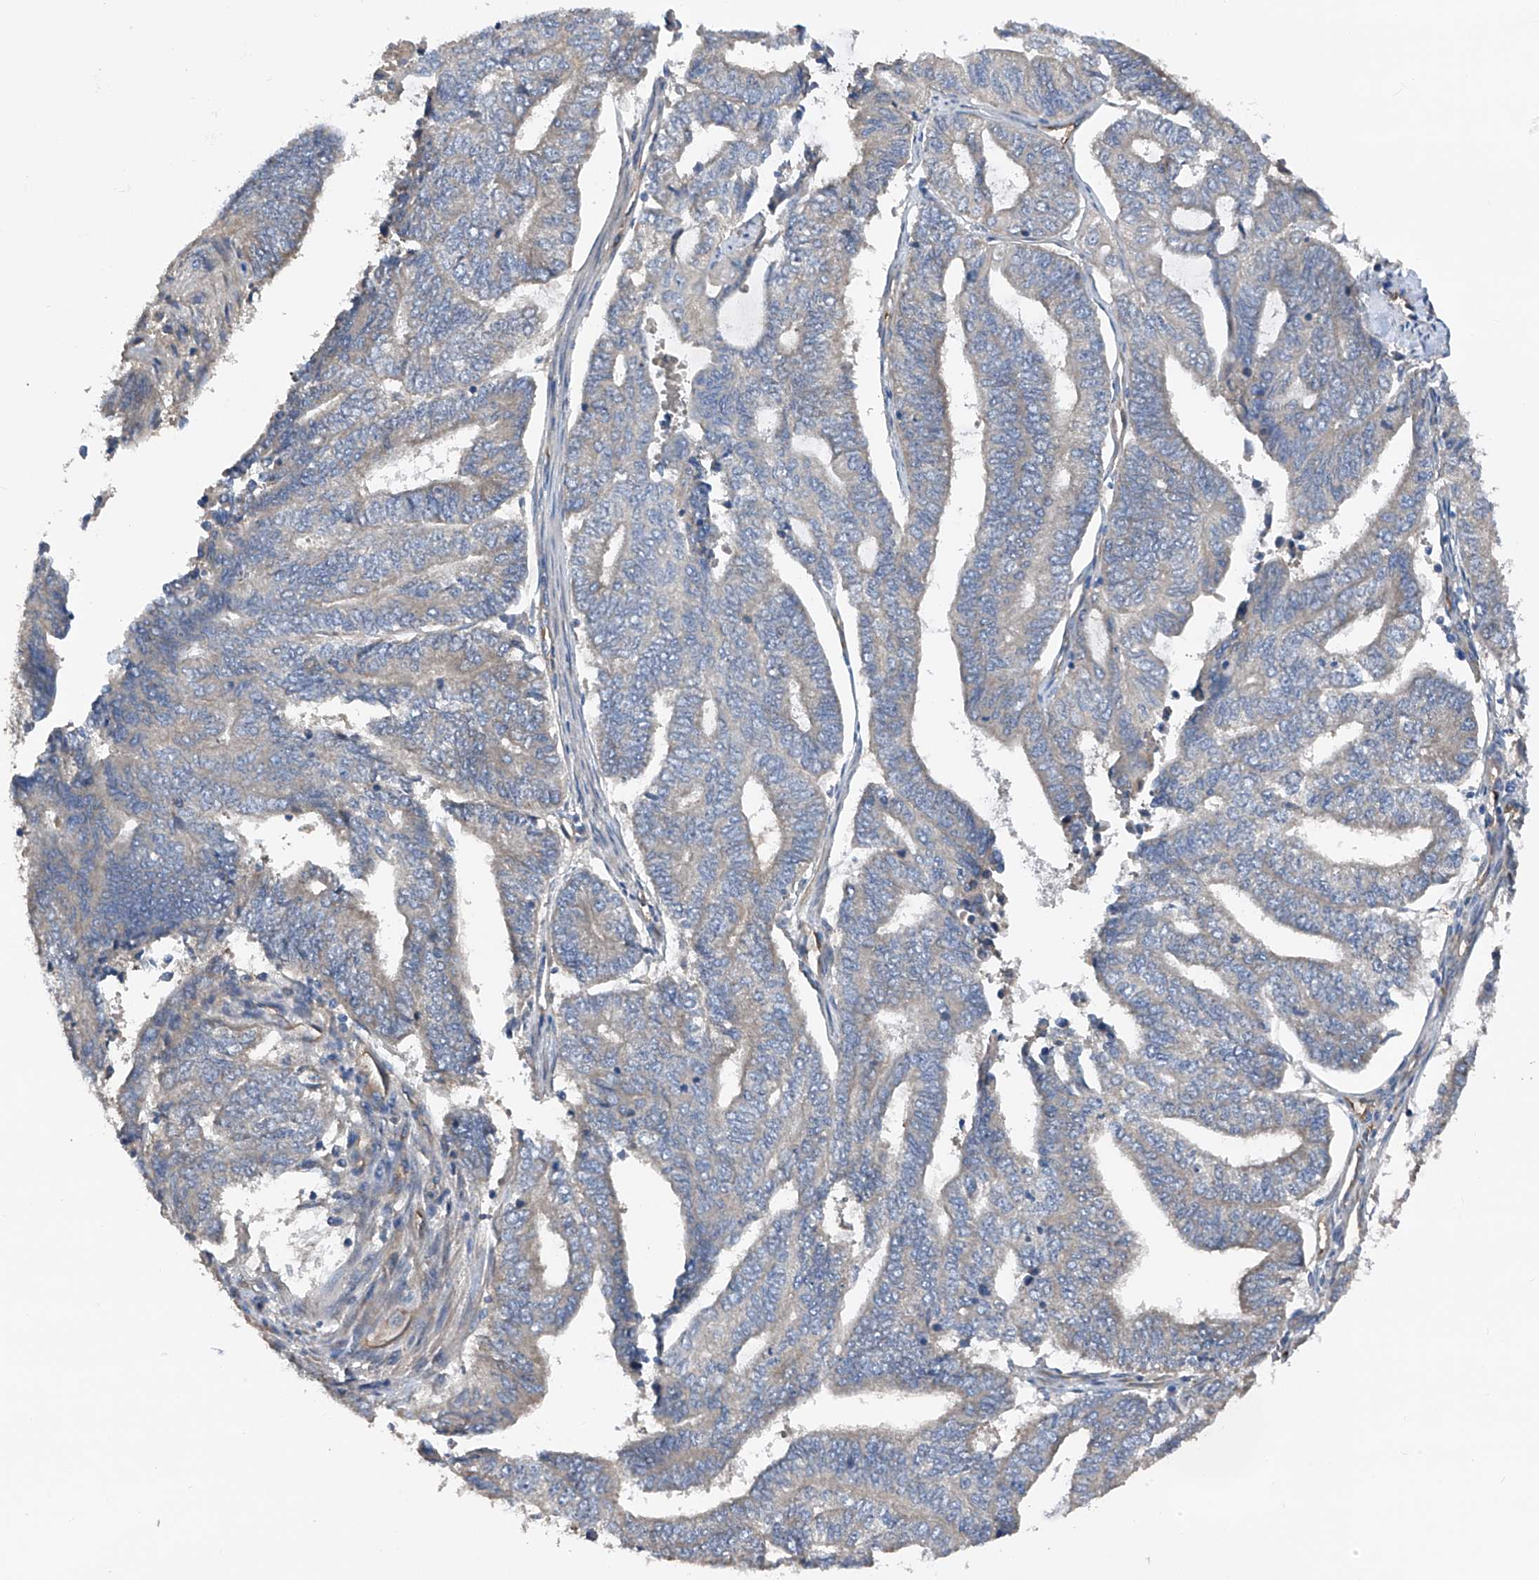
{"staining": {"intensity": "negative", "quantity": "none", "location": "none"}, "tissue": "endometrial cancer", "cell_type": "Tumor cells", "image_type": "cancer", "snomed": [{"axis": "morphology", "description": "Adenocarcinoma, NOS"}, {"axis": "topography", "description": "Uterus"}, {"axis": "topography", "description": "Endometrium"}], "caption": "Tumor cells are negative for protein expression in human adenocarcinoma (endometrial).", "gene": "PTK2", "patient": {"sex": "female", "age": 70}}